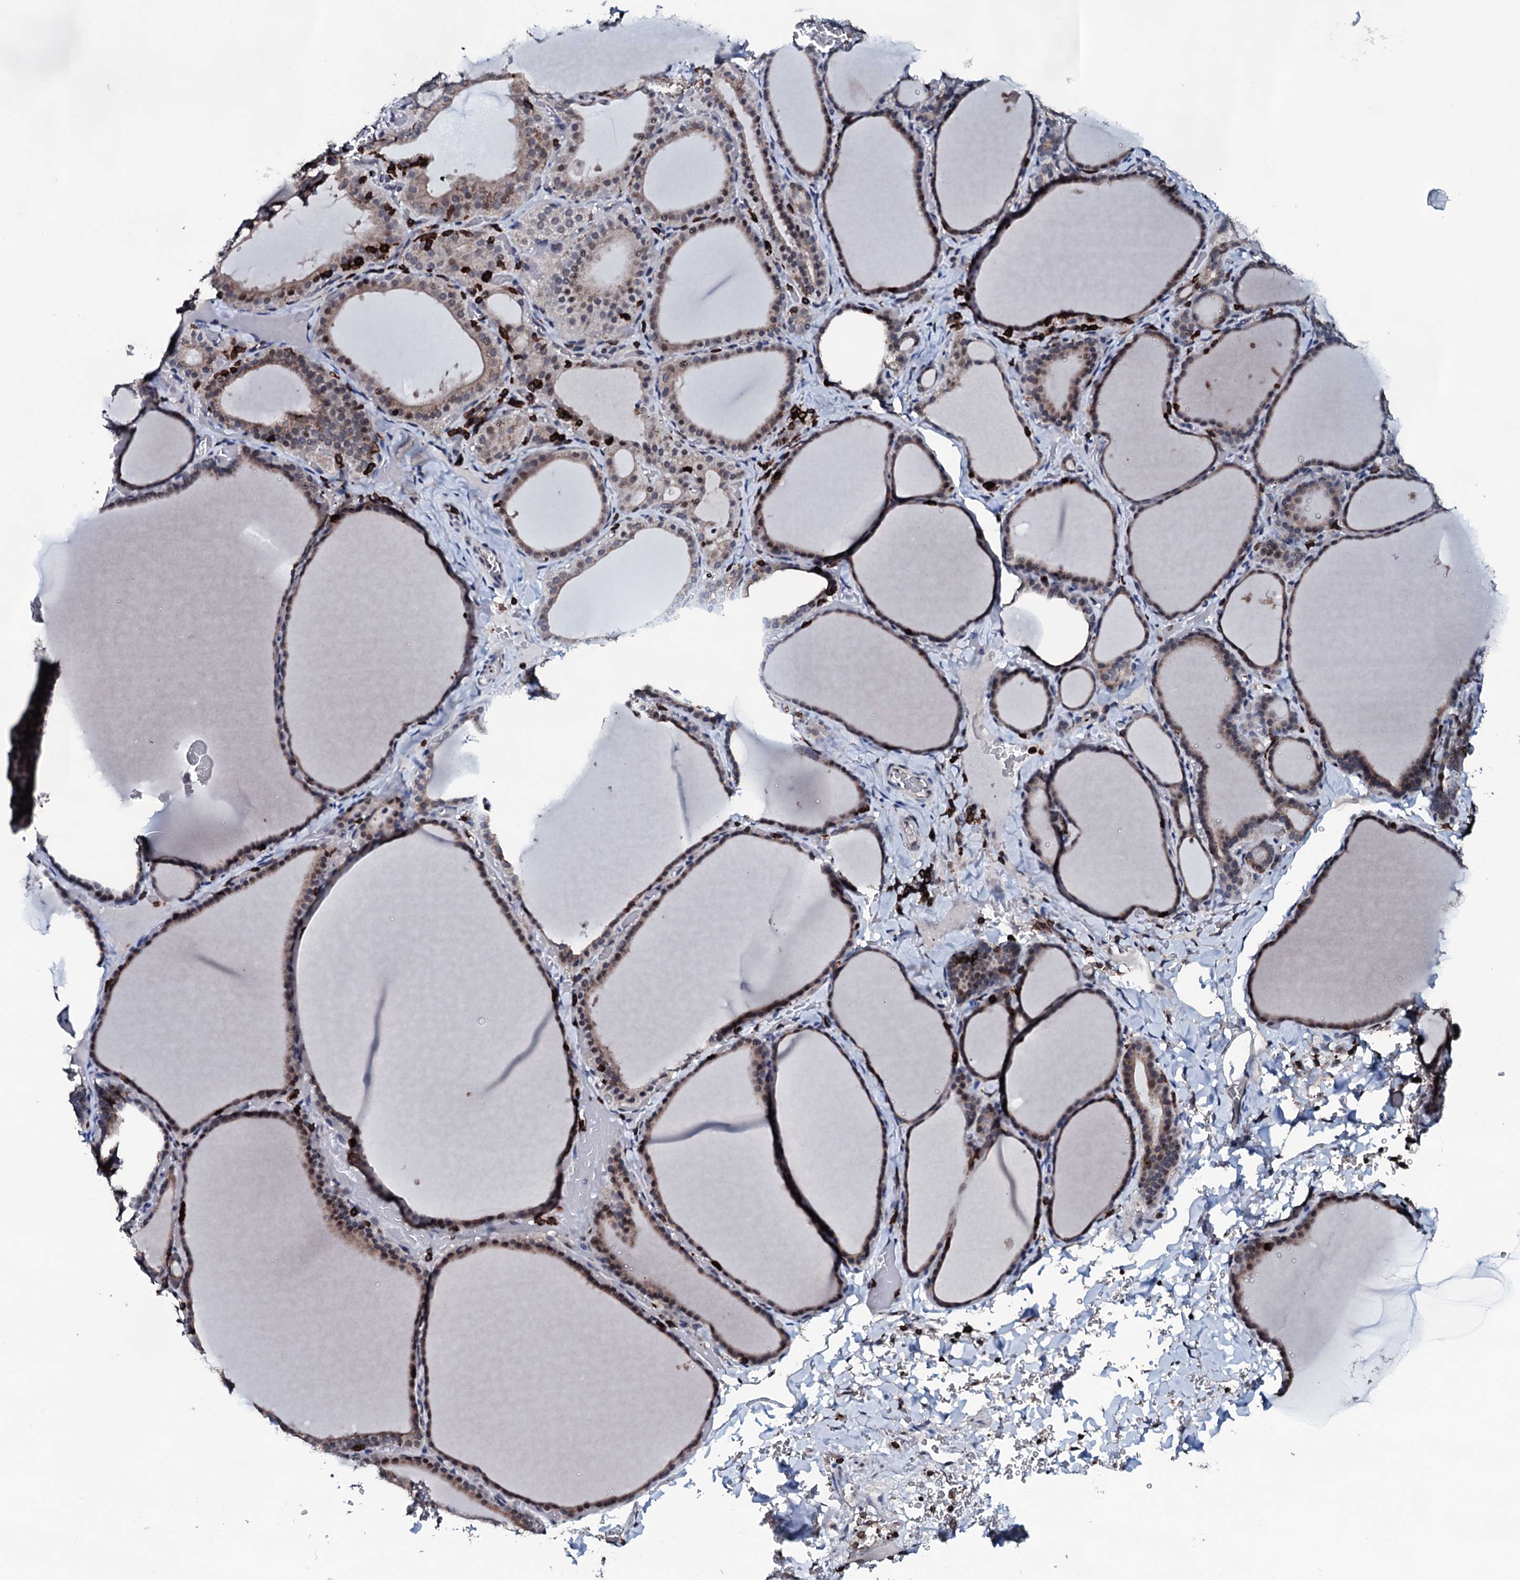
{"staining": {"intensity": "weak", "quantity": "25%-75%", "location": "cytoplasmic/membranous,nuclear"}, "tissue": "thyroid gland", "cell_type": "Glandular cells", "image_type": "normal", "snomed": [{"axis": "morphology", "description": "Normal tissue, NOS"}, {"axis": "topography", "description": "Thyroid gland"}], "caption": "An immunohistochemistry (IHC) histopathology image of unremarkable tissue is shown. Protein staining in brown shows weak cytoplasmic/membranous,nuclear positivity in thyroid gland within glandular cells.", "gene": "OGFOD2", "patient": {"sex": "female", "age": 39}}